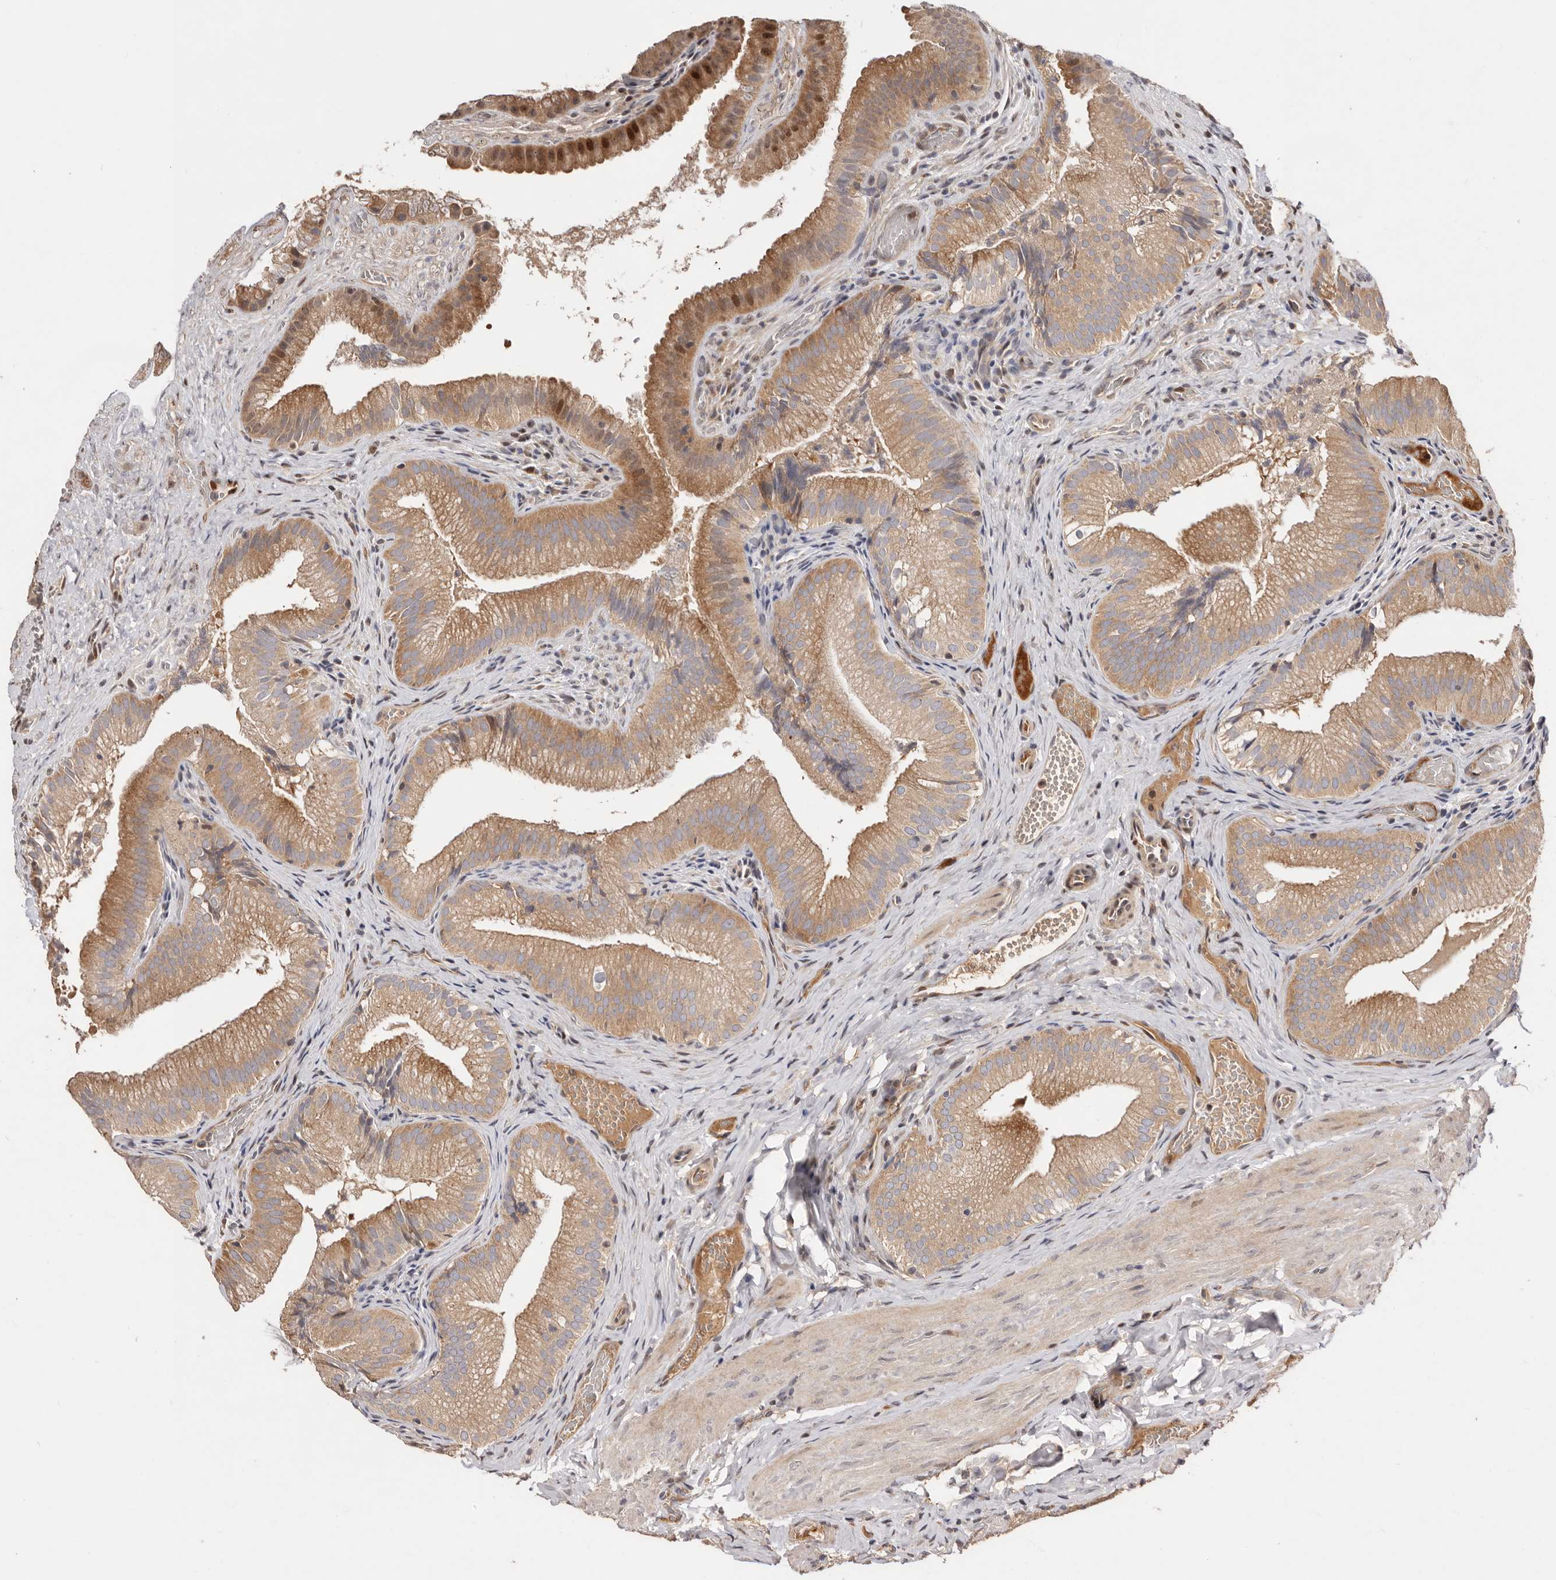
{"staining": {"intensity": "moderate", "quantity": ">75%", "location": "cytoplasmic/membranous,nuclear"}, "tissue": "gallbladder", "cell_type": "Glandular cells", "image_type": "normal", "snomed": [{"axis": "morphology", "description": "Normal tissue, NOS"}, {"axis": "topography", "description": "Gallbladder"}], "caption": "DAB immunohistochemical staining of unremarkable human gallbladder reveals moderate cytoplasmic/membranous,nuclear protein positivity in approximately >75% of glandular cells. The staining was performed using DAB (3,3'-diaminobenzidine) to visualize the protein expression in brown, while the nuclei were stained in blue with hematoxylin (Magnification: 20x).", "gene": "DOP1A", "patient": {"sex": "female", "age": 30}}